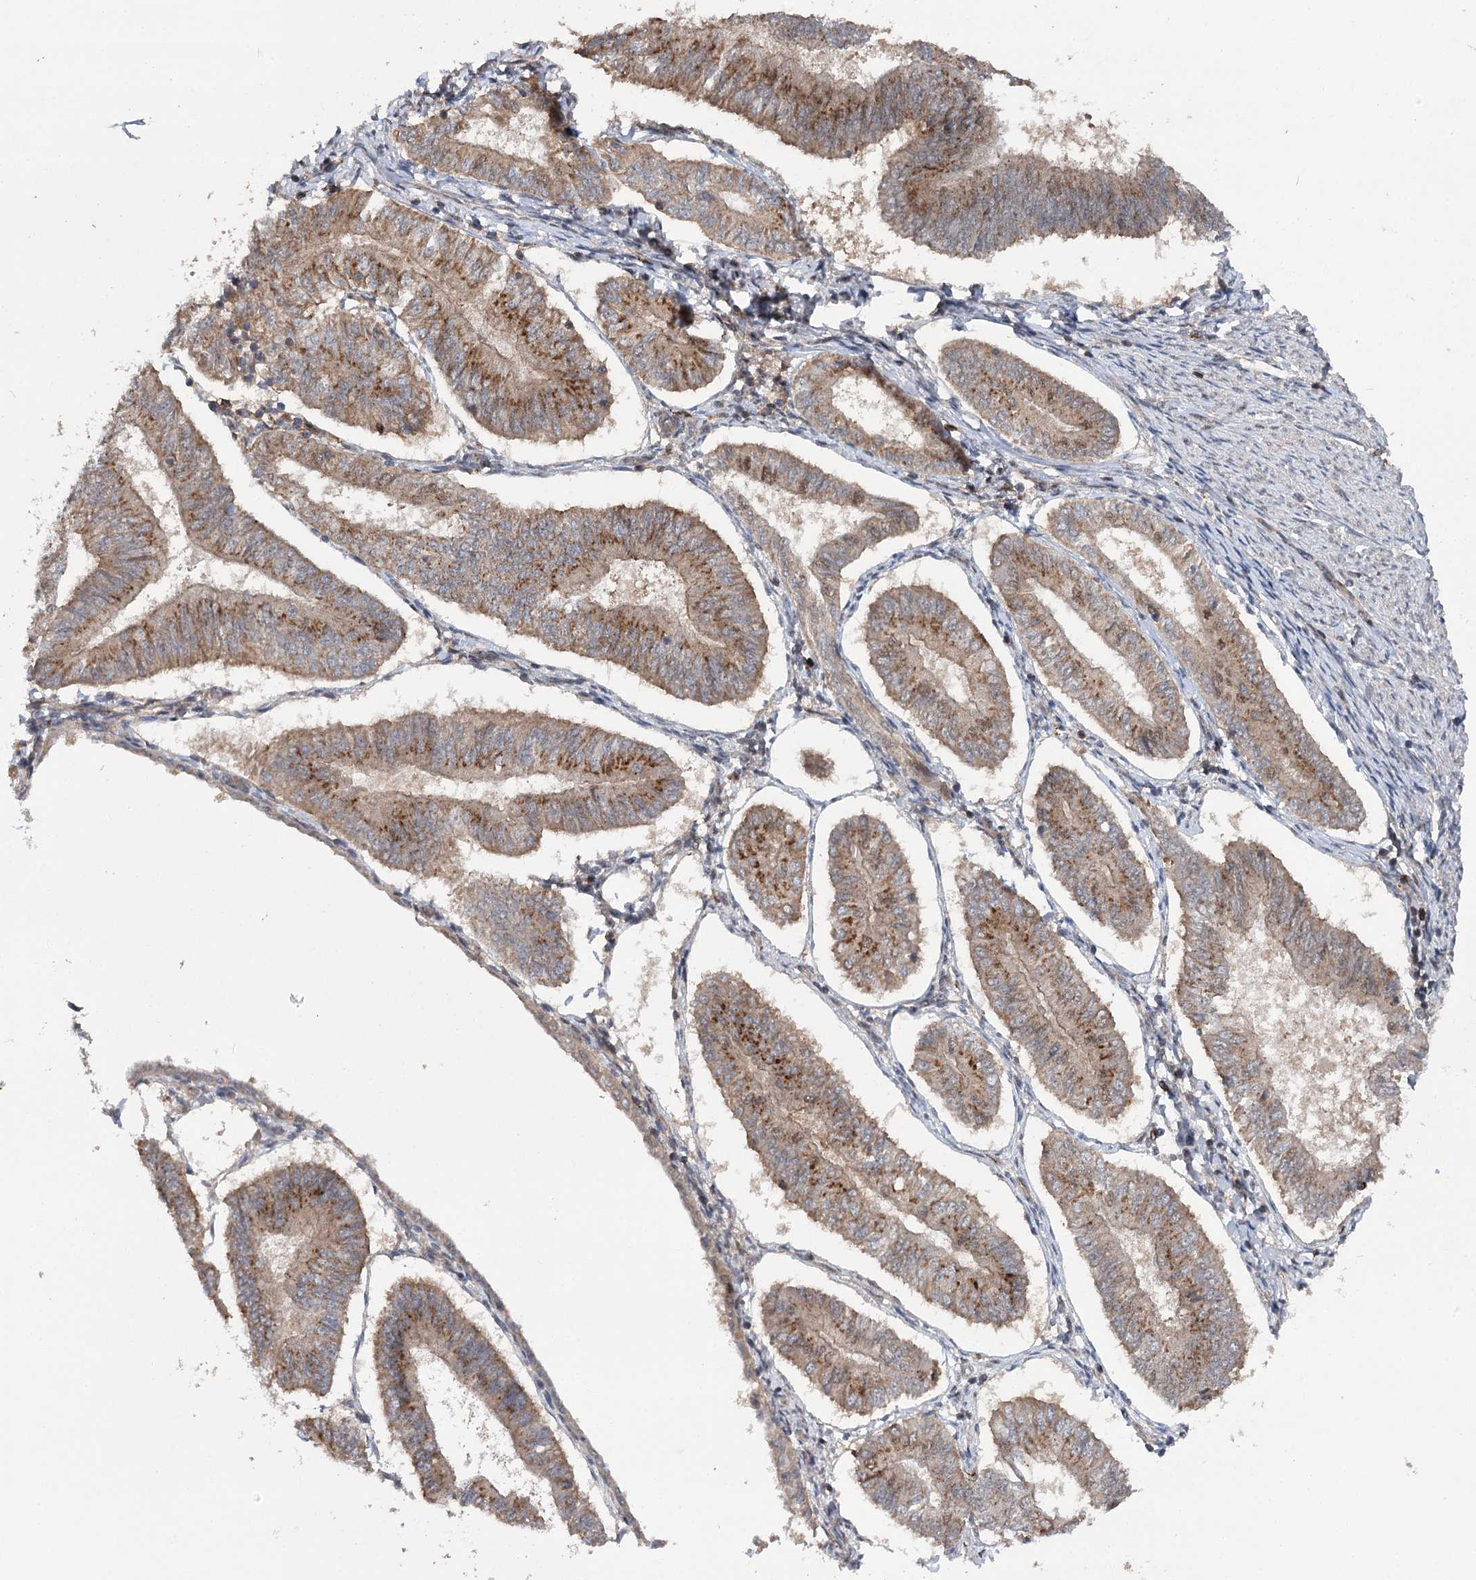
{"staining": {"intensity": "moderate", "quantity": ">75%", "location": "cytoplasmic/membranous"}, "tissue": "endometrial cancer", "cell_type": "Tumor cells", "image_type": "cancer", "snomed": [{"axis": "morphology", "description": "Adenocarcinoma, NOS"}, {"axis": "topography", "description": "Endometrium"}], "caption": "Endometrial cancer tissue demonstrates moderate cytoplasmic/membranous staining in approximately >75% of tumor cells, visualized by immunohistochemistry.", "gene": "STX6", "patient": {"sex": "female", "age": 58}}